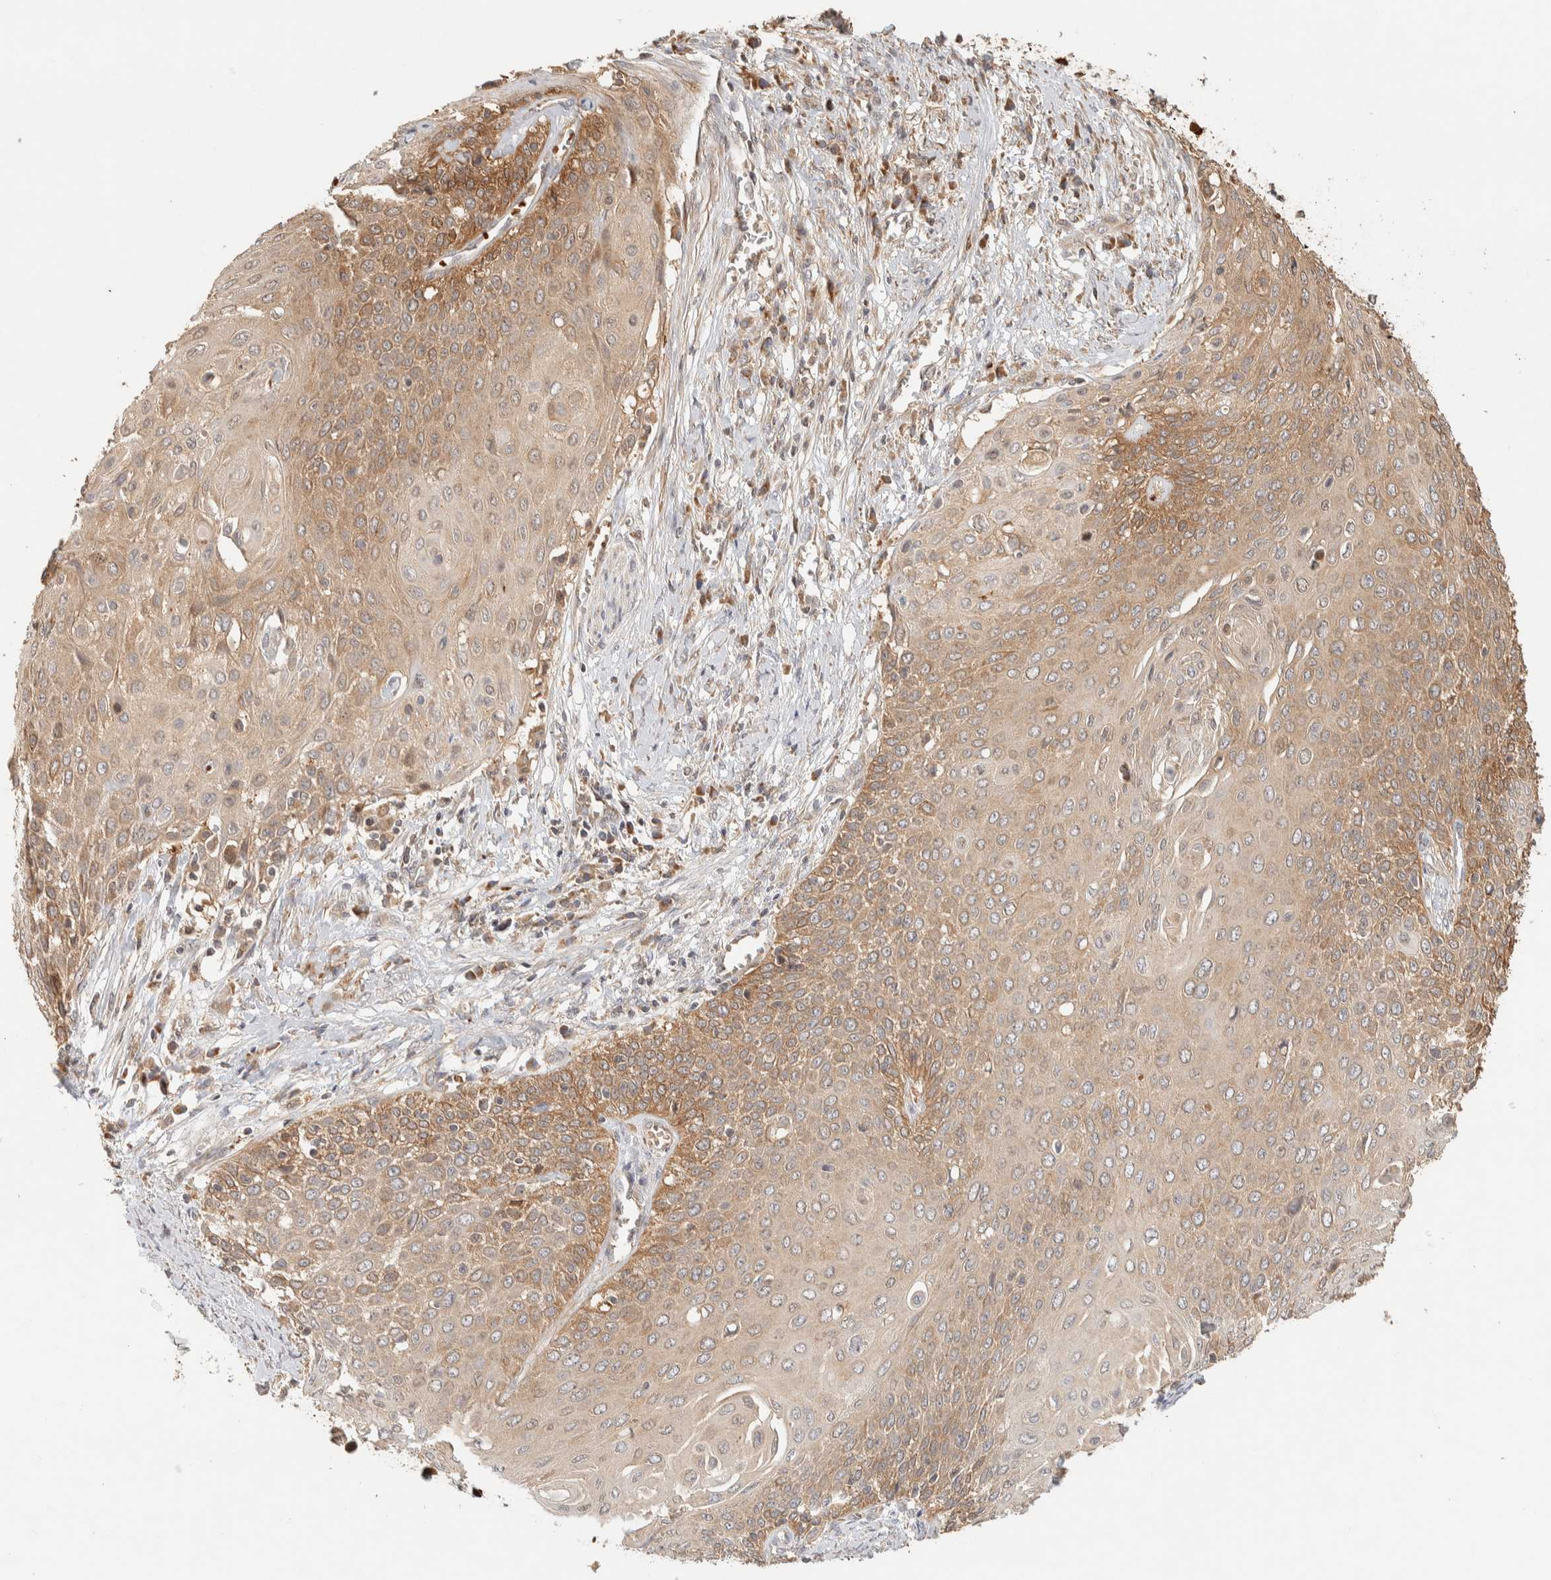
{"staining": {"intensity": "moderate", "quantity": ">75%", "location": "cytoplasmic/membranous"}, "tissue": "cervical cancer", "cell_type": "Tumor cells", "image_type": "cancer", "snomed": [{"axis": "morphology", "description": "Squamous cell carcinoma, NOS"}, {"axis": "topography", "description": "Cervix"}], "caption": "Protein expression analysis of cervical cancer (squamous cell carcinoma) displays moderate cytoplasmic/membranous expression in approximately >75% of tumor cells.", "gene": "TTI2", "patient": {"sex": "female", "age": 39}}